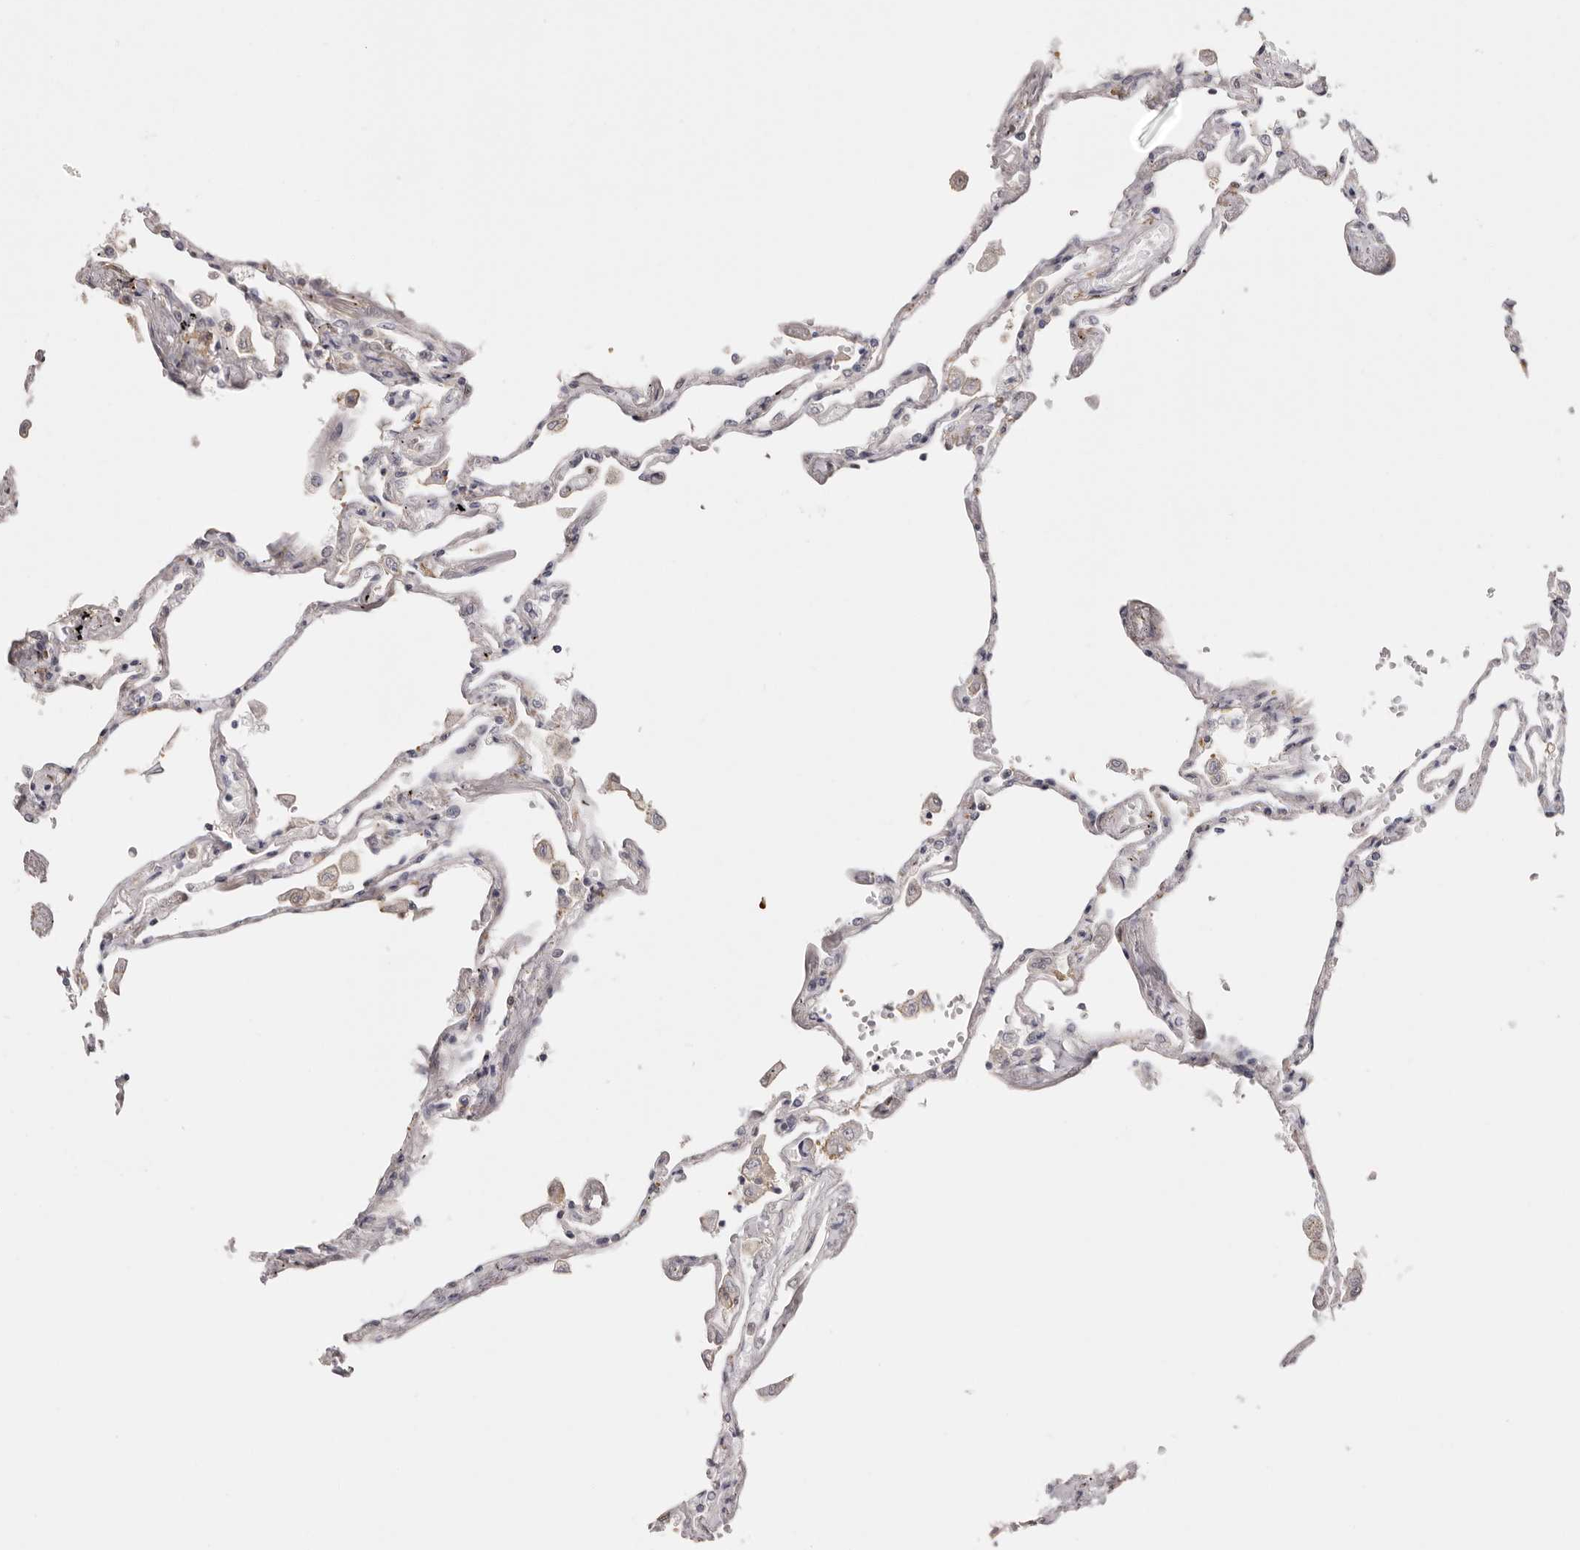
{"staining": {"intensity": "weak", "quantity": "<25%", "location": "cytoplasmic/membranous"}, "tissue": "lung", "cell_type": "Alveolar cells", "image_type": "normal", "snomed": [{"axis": "morphology", "description": "Normal tissue, NOS"}, {"axis": "topography", "description": "Lung"}], "caption": "Photomicrograph shows no protein positivity in alveolar cells of normal lung. (DAB immunohistochemistry (IHC) visualized using brightfield microscopy, high magnification).", "gene": "MSRB2", "patient": {"sex": "female", "age": 67}}